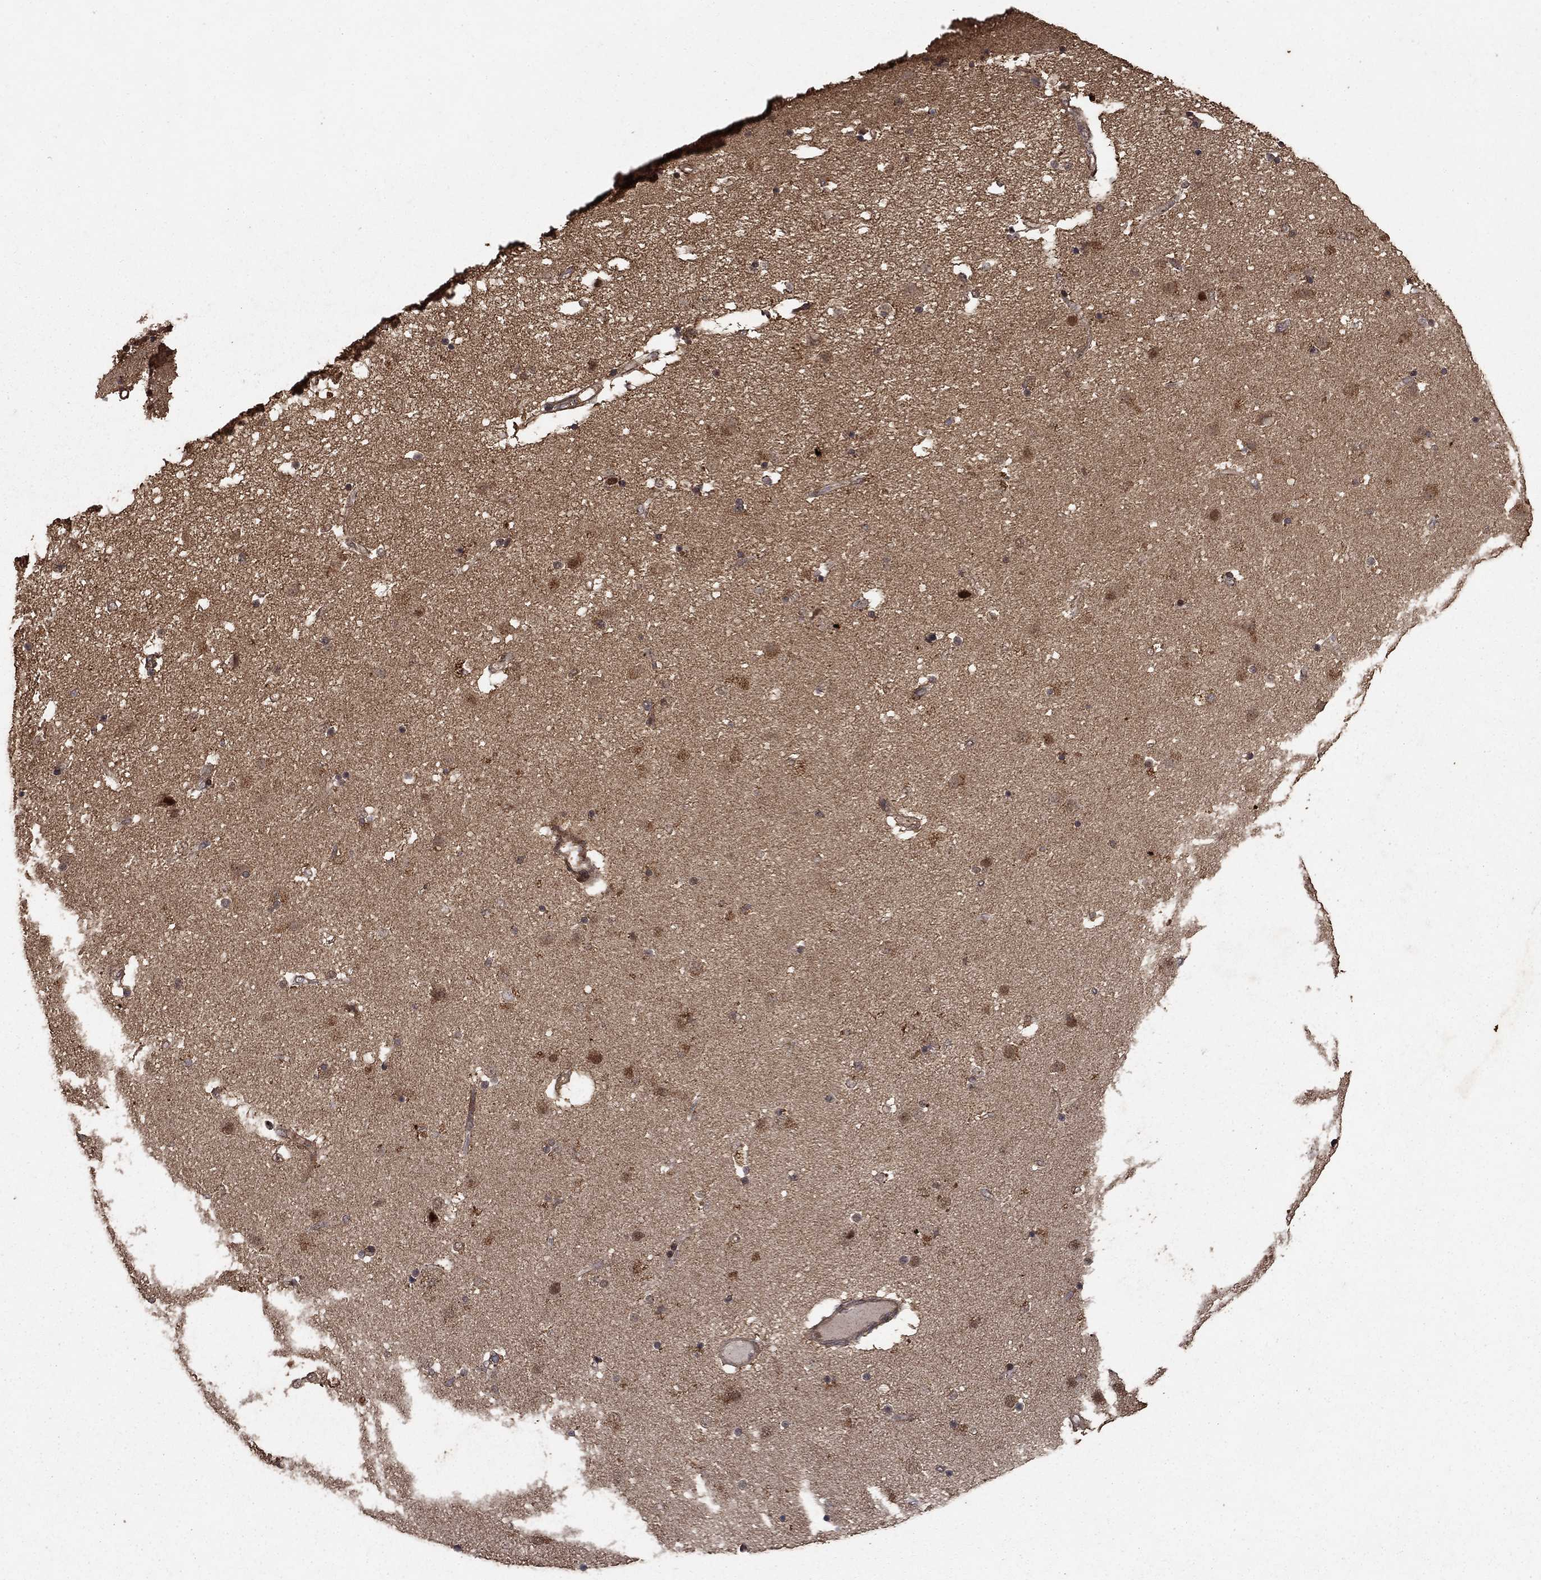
{"staining": {"intensity": "moderate", "quantity": "<25%", "location": "nuclear"}, "tissue": "caudate", "cell_type": "Glial cells", "image_type": "normal", "snomed": [{"axis": "morphology", "description": "Normal tissue, NOS"}, {"axis": "topography", "description": "Lateral ventricle wall"}], "caption": "Caudate stained with immunohistochemistry (IHC) demonstrates moderate nuclear positivity in about <25% of glial cells.", "gene": "PRDM1", "patient": {"sex": "female", "age": 71}}